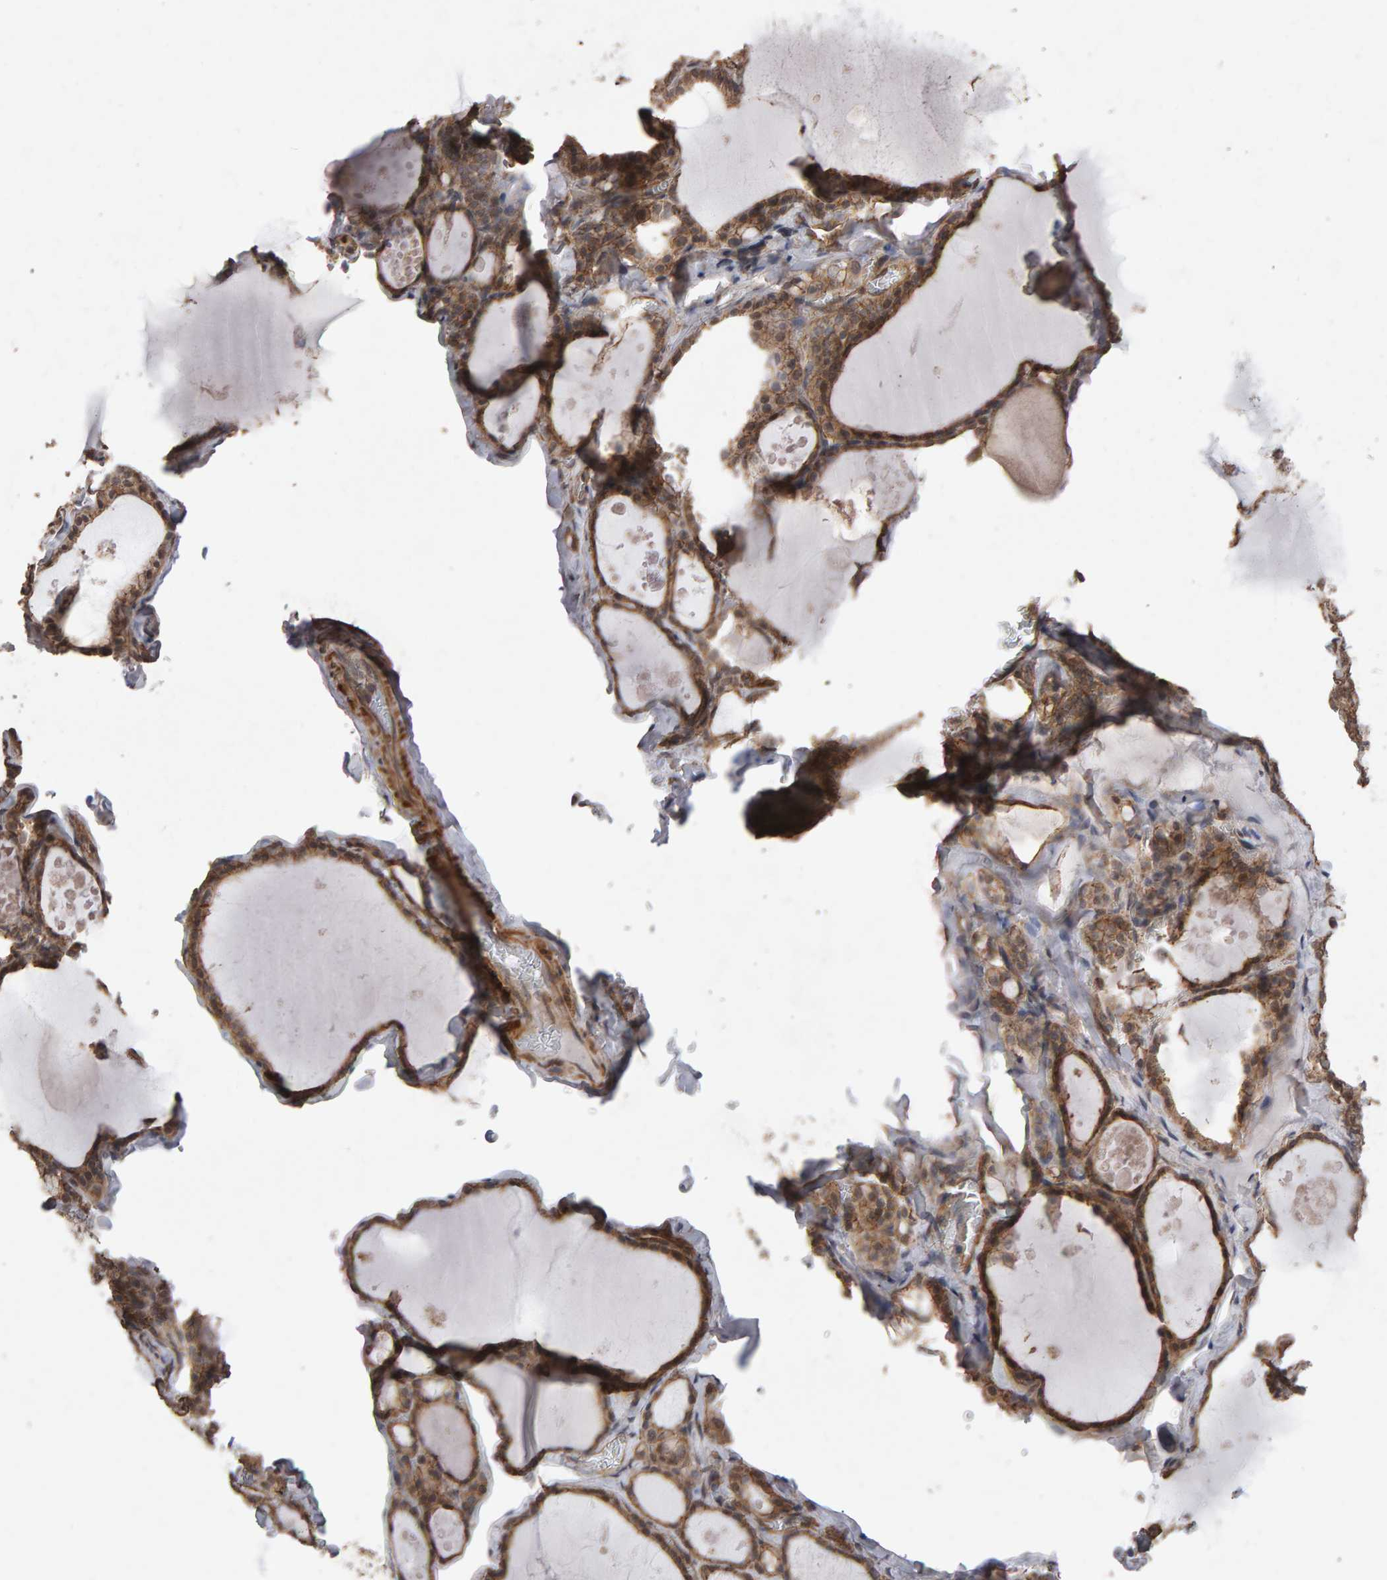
{"staining": {"intensity": "moderate", "quantity": ">75%", "location": "cytoplasmic/membranous"}, "tissue": "thyroid gland", "cell_type": "Glandular cells", "image_type": "normal", "snomed": [{"axis": "morphology", "description": "Normal tissue, NOS"}, {"axis": "topography", "description": "Thyroid gland"}], "caption": "Protein positivity by IHC demonstrates moderate cytoplasmic/membranous positivity in approximately >75% of glandular cells in benign thyroid gland. The staining was performed using DAB (3,3'-diaminobenzidine) to visualize the protein expression in brown, while the nuclei were stained in blue with hematoxylin (Magnification: 20x).", "gene": "SCRIB", "patient": {"sex": "male", "age": 56}}